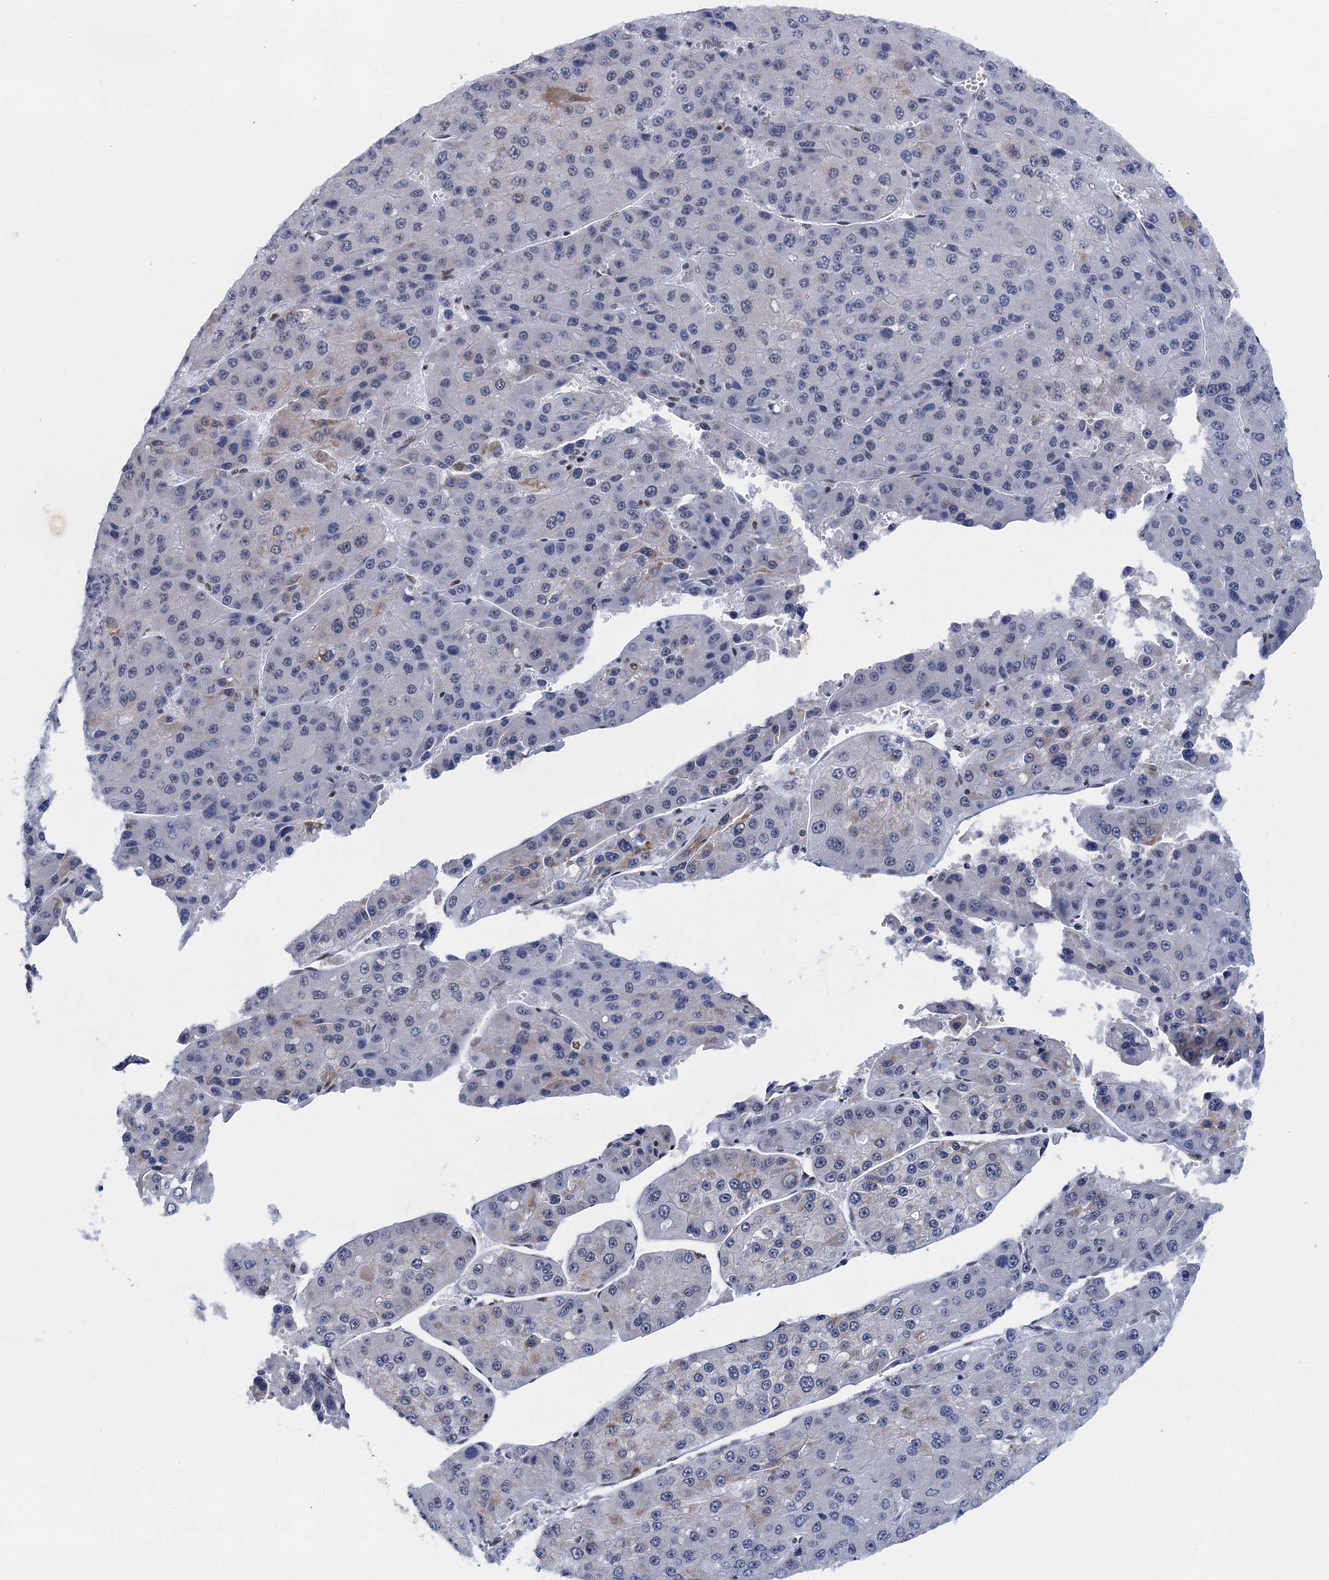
{"staining": {"intensity": "negative", "quantity": "none", "location": "none"}, "tissue": "liver cancer", "cell_type": "Tumor cells", "image_type": "cancer", "snomed": [{"axis": "morphology", "description": "Carcinoma, Hepatocellular, NOS"}, {"axis": "topography", "description": "Liver"}], "caption": "Immunohistochemical staining of liver hepatocellular carcinoma demonstrates no significant staining in tumor cells.", "gene": "HNRNPUL2", "patient": {"sex": "female", "age": 73}}